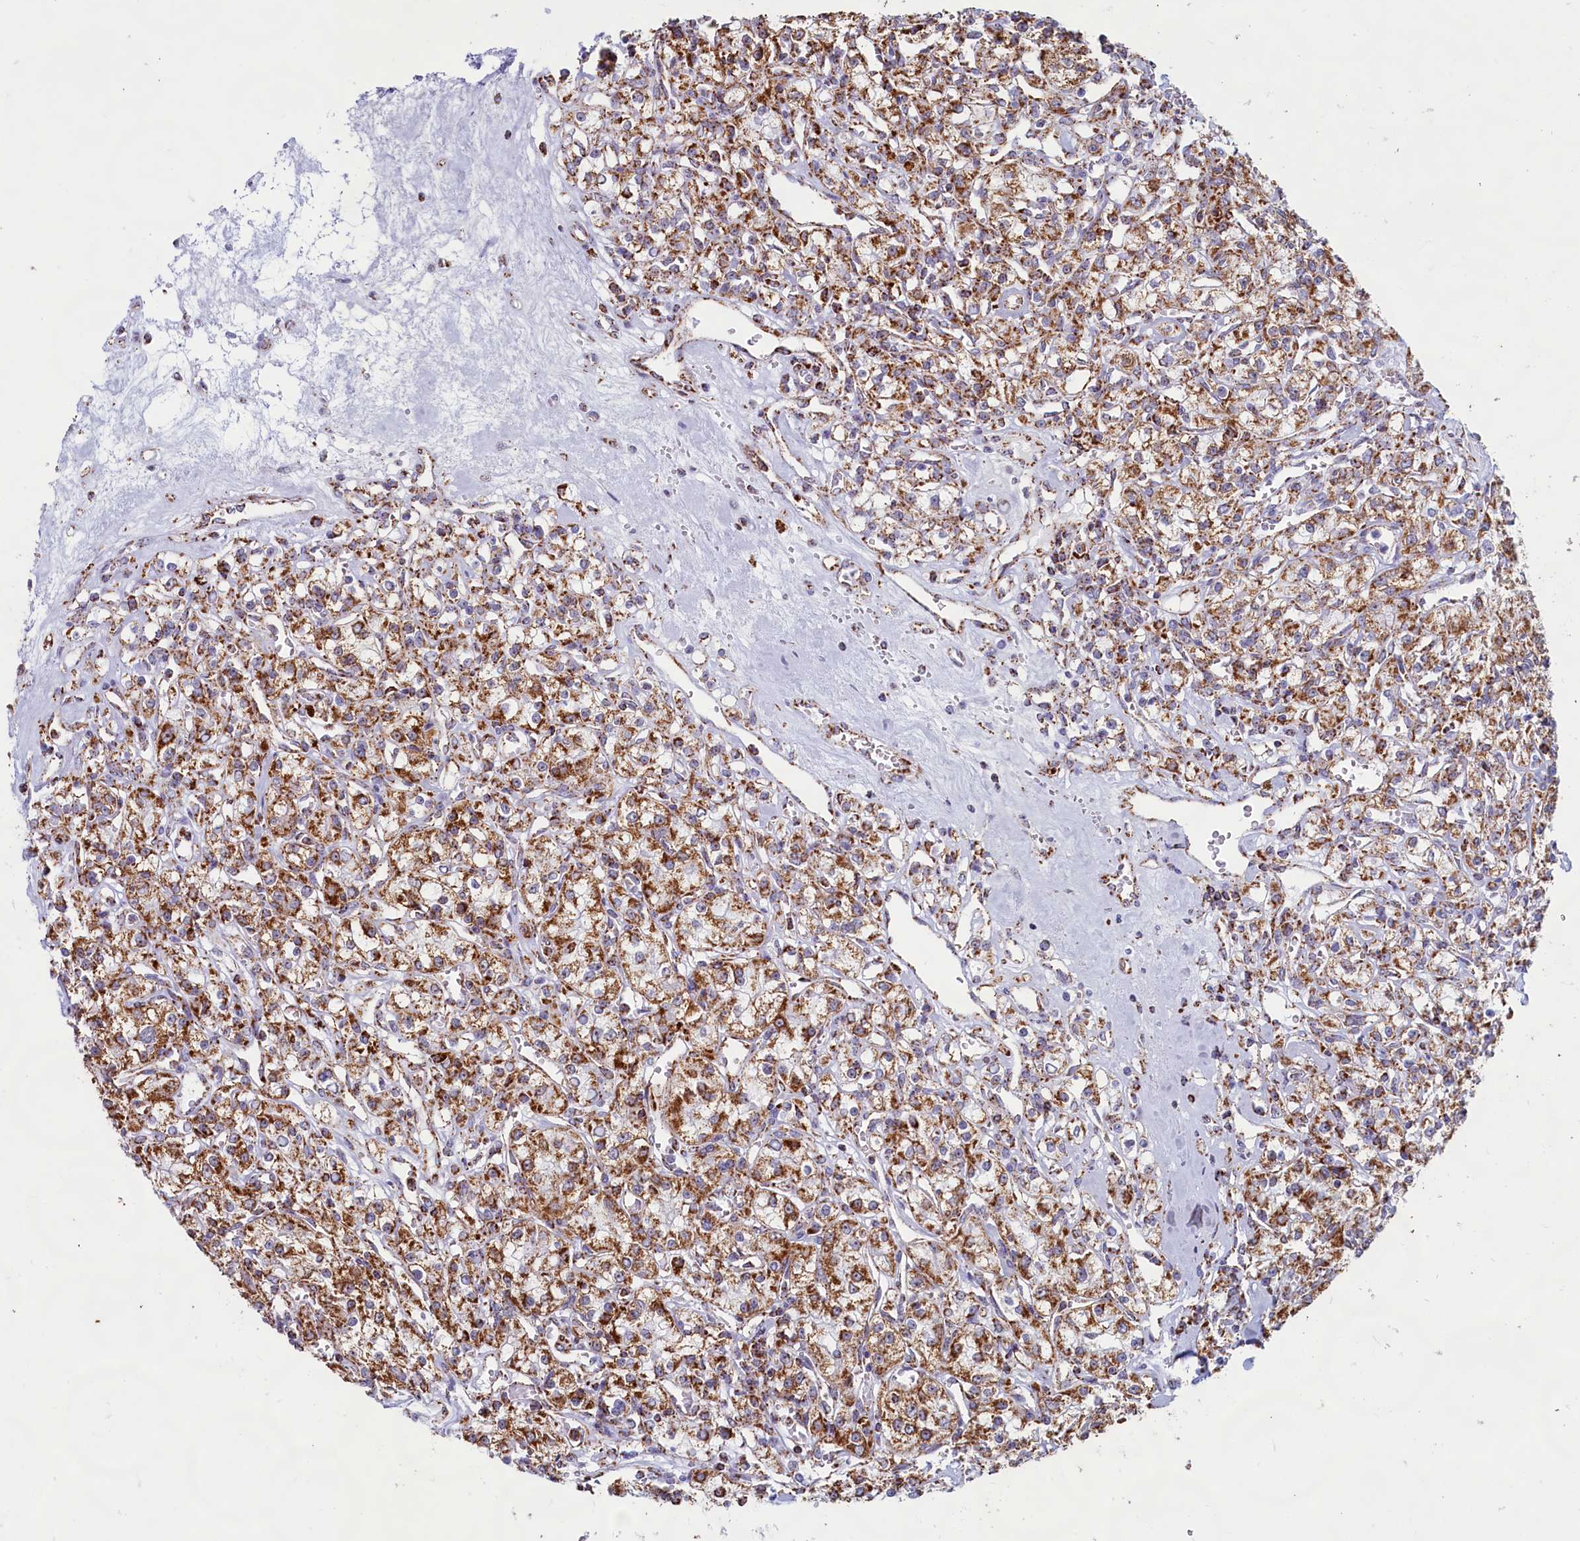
{"staining": {"intensity": "moderate", "quantity": ">75%", "location": "cytoplasmic/membranous"}, "tissue": "renal cancer", "cell_type": "Tumor cells", "image_type": "cancer", "snomed": [{"axis": "morphology", "description": "Adenocarcinoma, NOS"}, {"axis": "topography", "description": "Kidney"}], "caption": "Immunohistochemistry (IHC) image of renal cancer (adenocarcinoma) stained for a protein (brown), which demonstrates medium levels of moderate cytoplasmic/membranous positivity in about >75% of tumor cells.", "gene": "C1D", "patient": {"sex": "female", "age": 59}}